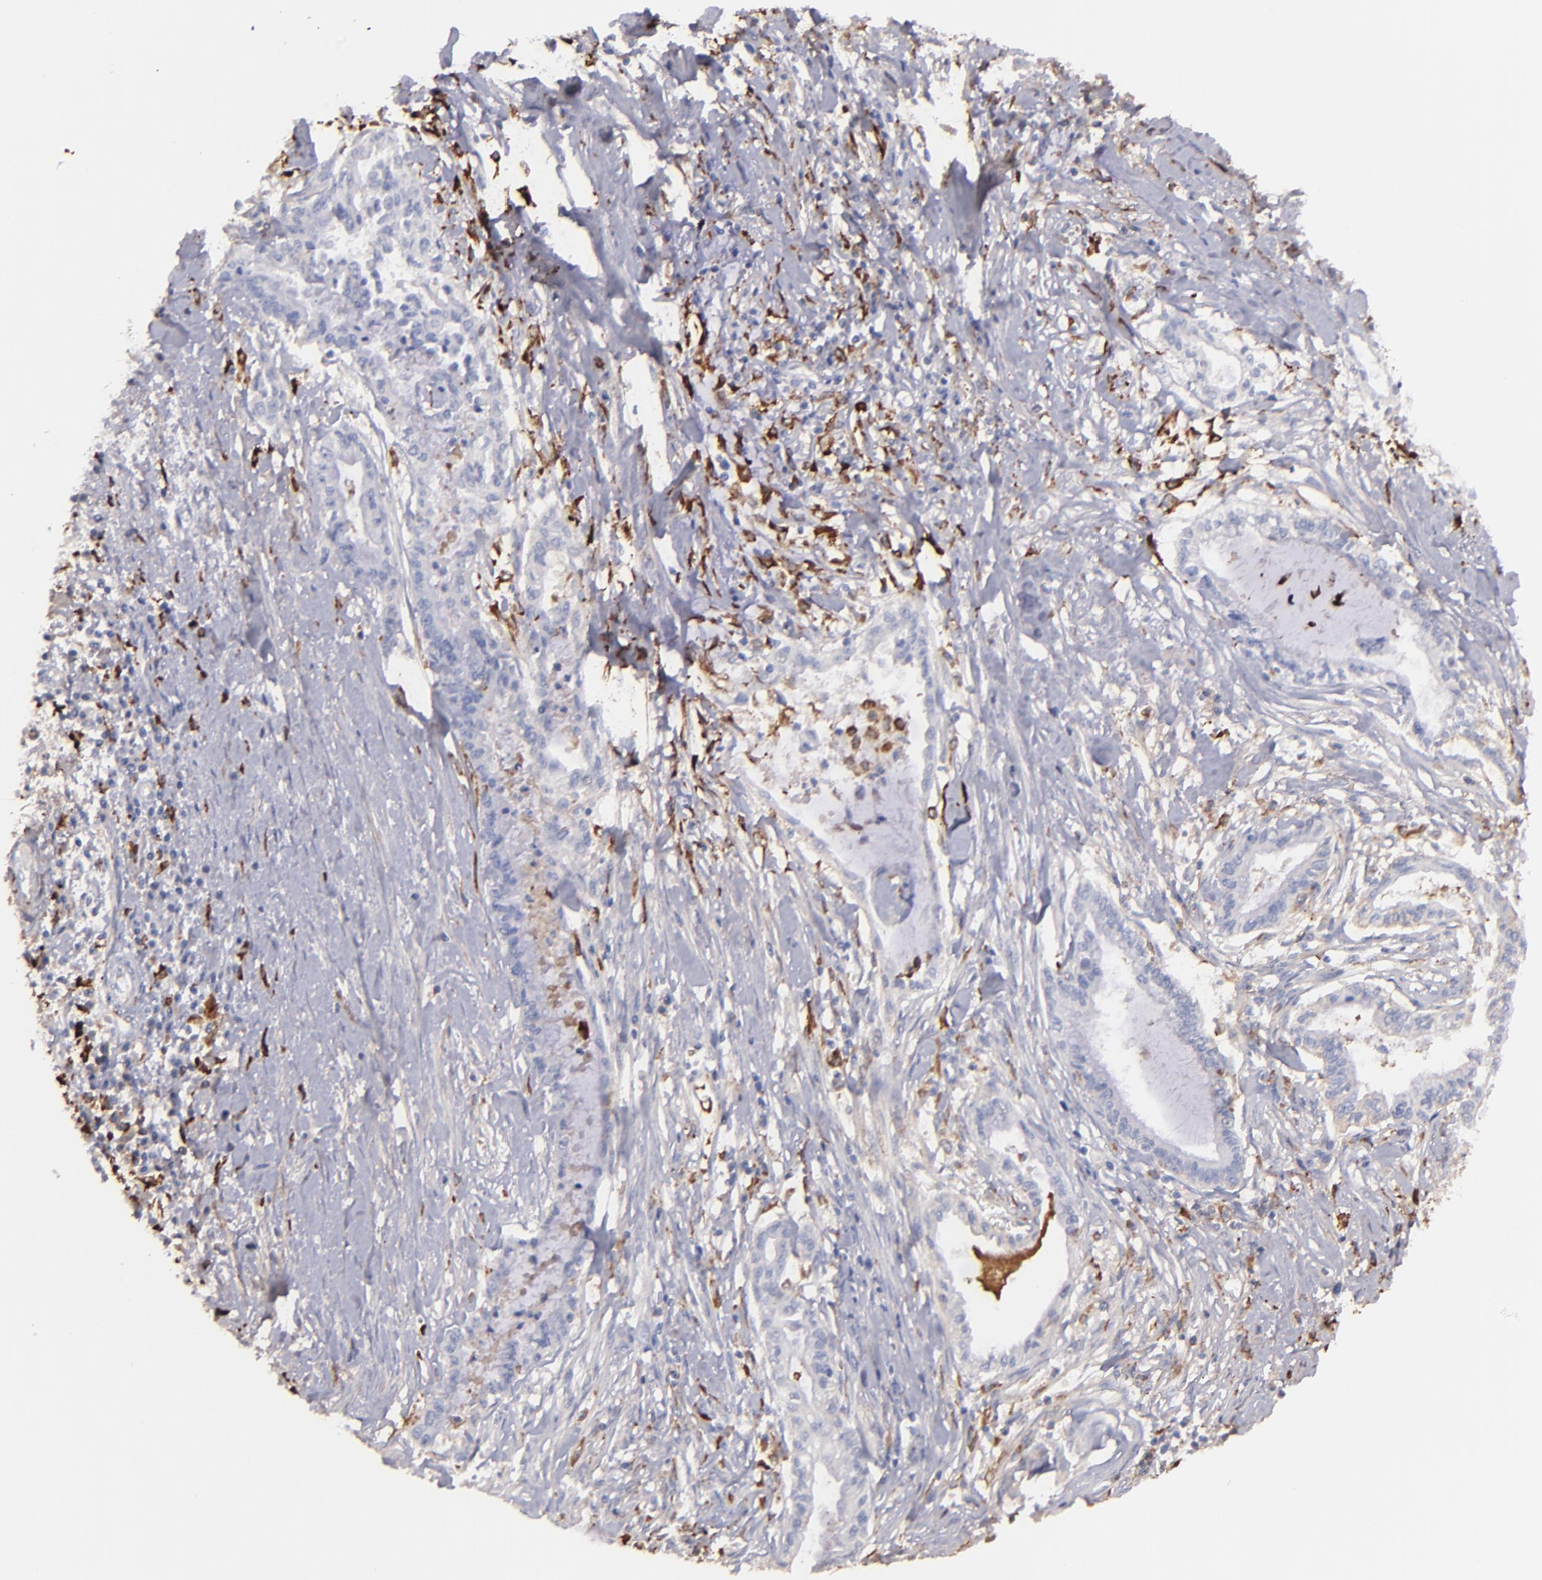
{"staining": {"intensity": "negative", "quantity": "none", "location": "none"}, "tissue": "pancreatic cancer", "cell_type": "Tumor cells", "image_type": "cancer", "snomed": [{"axis": "morphology", "description": "Adenocarcinoma, NOS"}, {"axis": "topography", "description": "Pancreas"}], "caption": "Protein analysis of adenocarcinoma (pancreatic) exhibits no significant expression in tumor cells.", "gene": "C1QA", "patient": {"sex": "female", "age": 64}}